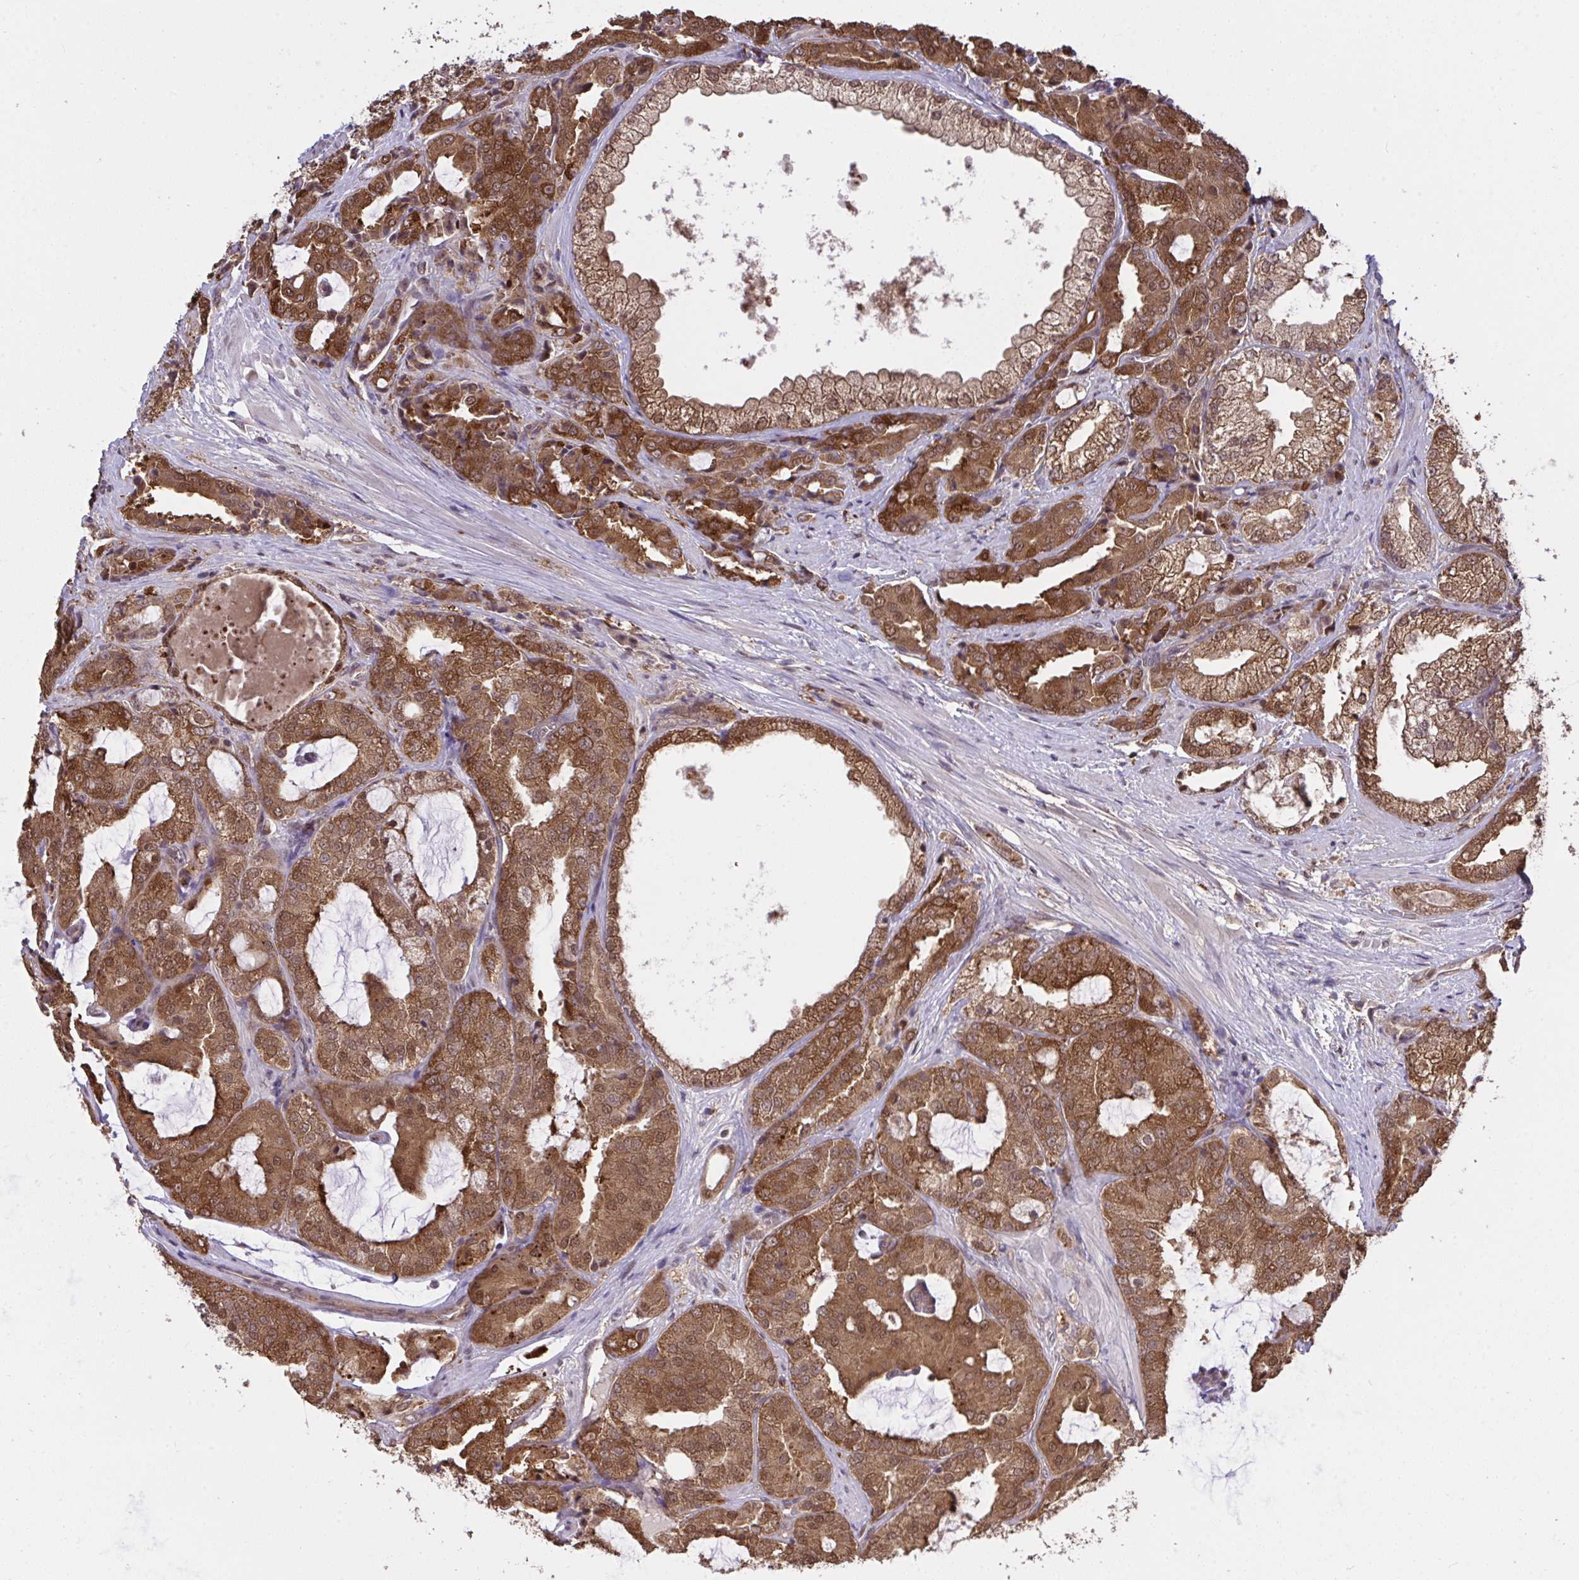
{"staining": {"intensity": "strong", "quantity": ">75%", "location": "cytoplasmic/membranous,nuclear"}, "tissue": "prostate cancer", "cell_type": "Tumor cells", "image_type": "cancer", "snomed": [{"axis": "morphology", "description": "Adenocarcinoma, High grade"}, {"axis": "topography", "description": "Prostate"}], "caption": "IHC of prostate adenocarcinoma (high-grade) demonstrates high levels of strong cytoplasmic/membranous and nuclear staining in about >75% of tumor cells.", "gene": "C12orf57", "patient": {"sex": "male", "age": 68}}